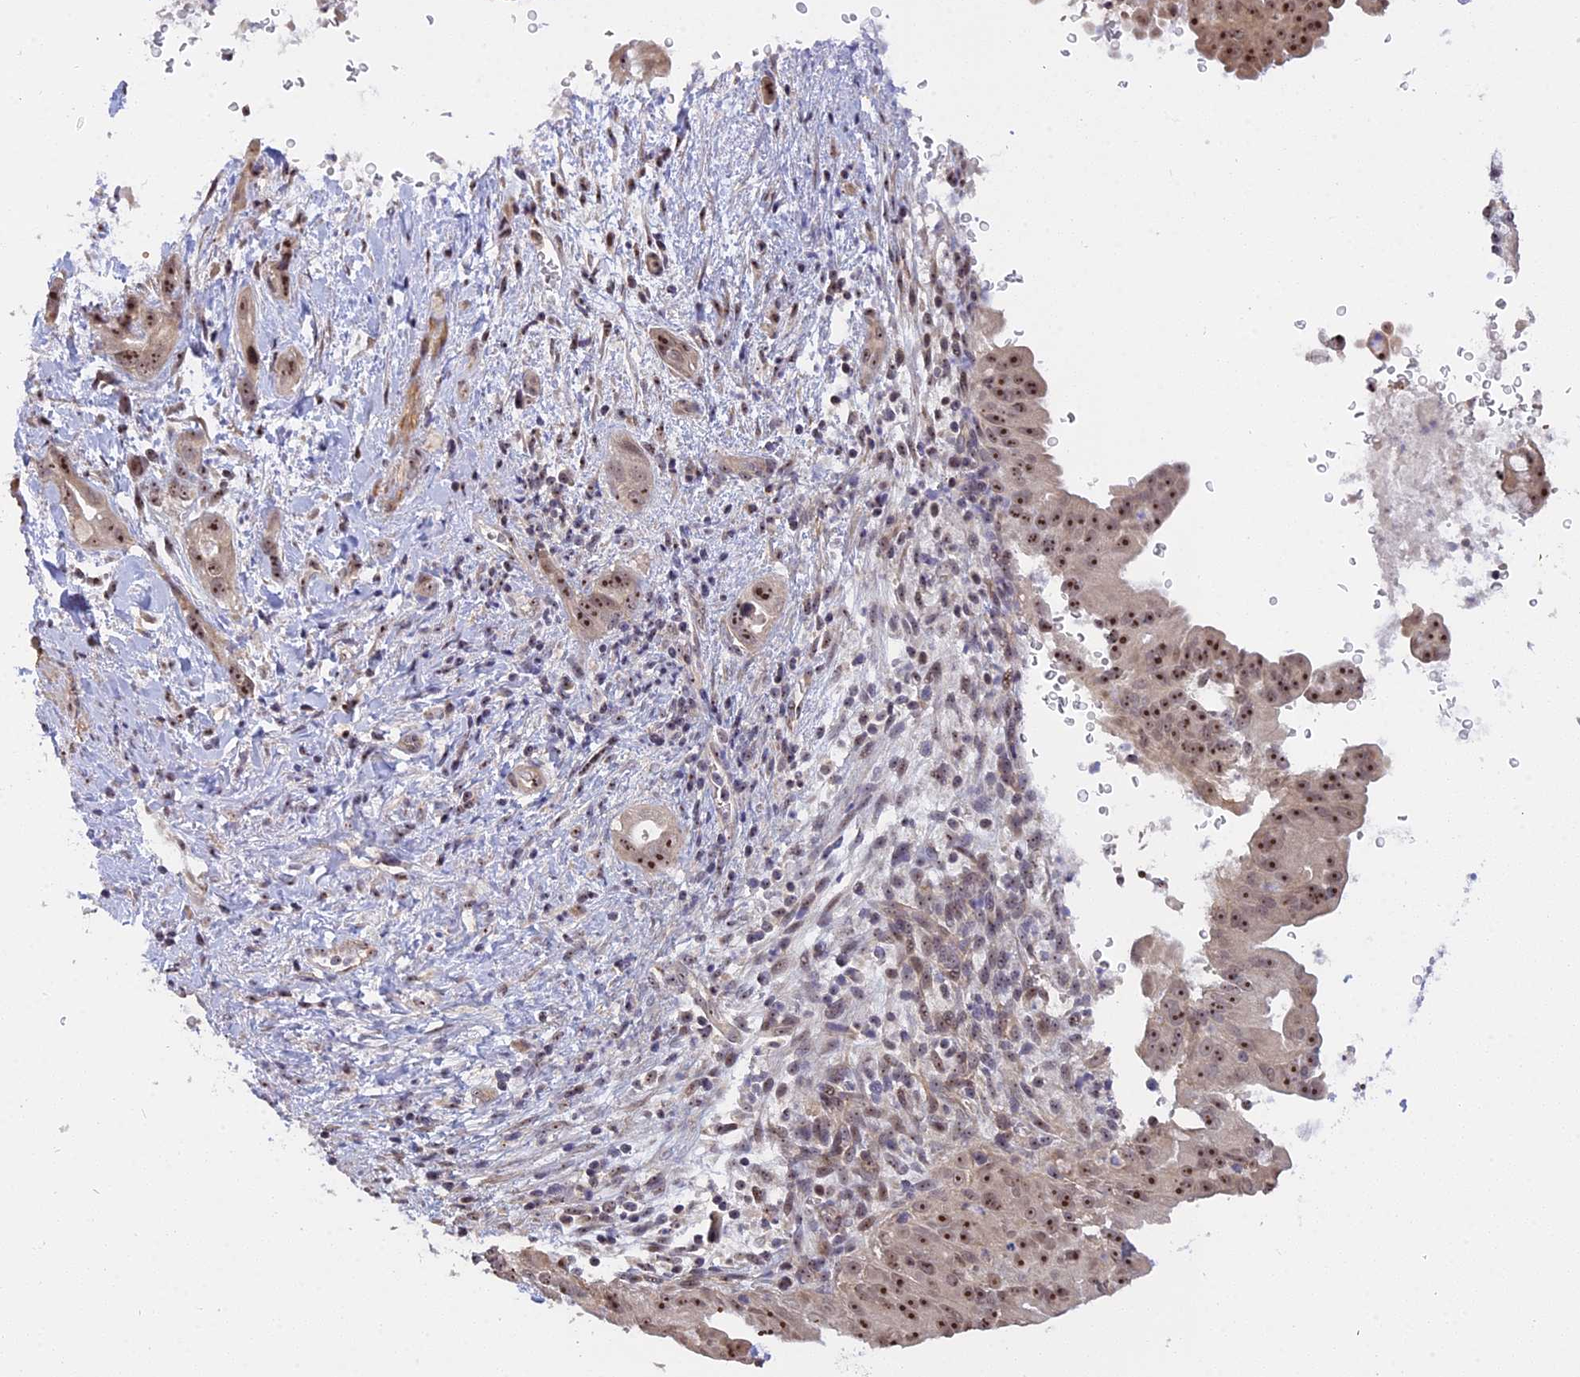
{"staining": {"intensity": "moderate", "quantity": ">75%", "location": "nuclear"}, "tissue": "pancreatic cancer", "cell_type": "Tumor cells", "image_type": "cancer", "snomed": [{"axis": "morphology", "description": "Adenocarcinoma, NOS"}, {"axis": "topography", "description": "Pancreas"}], "caption": "A high-resolution photomicrograph shows immunohistochemistry staining of pancreatic cancer, which exhibits moderate nuclear staining in about >75% of tumor cells.", "gene": "MGA", "patient": {"sex": "female", "age": 78}}